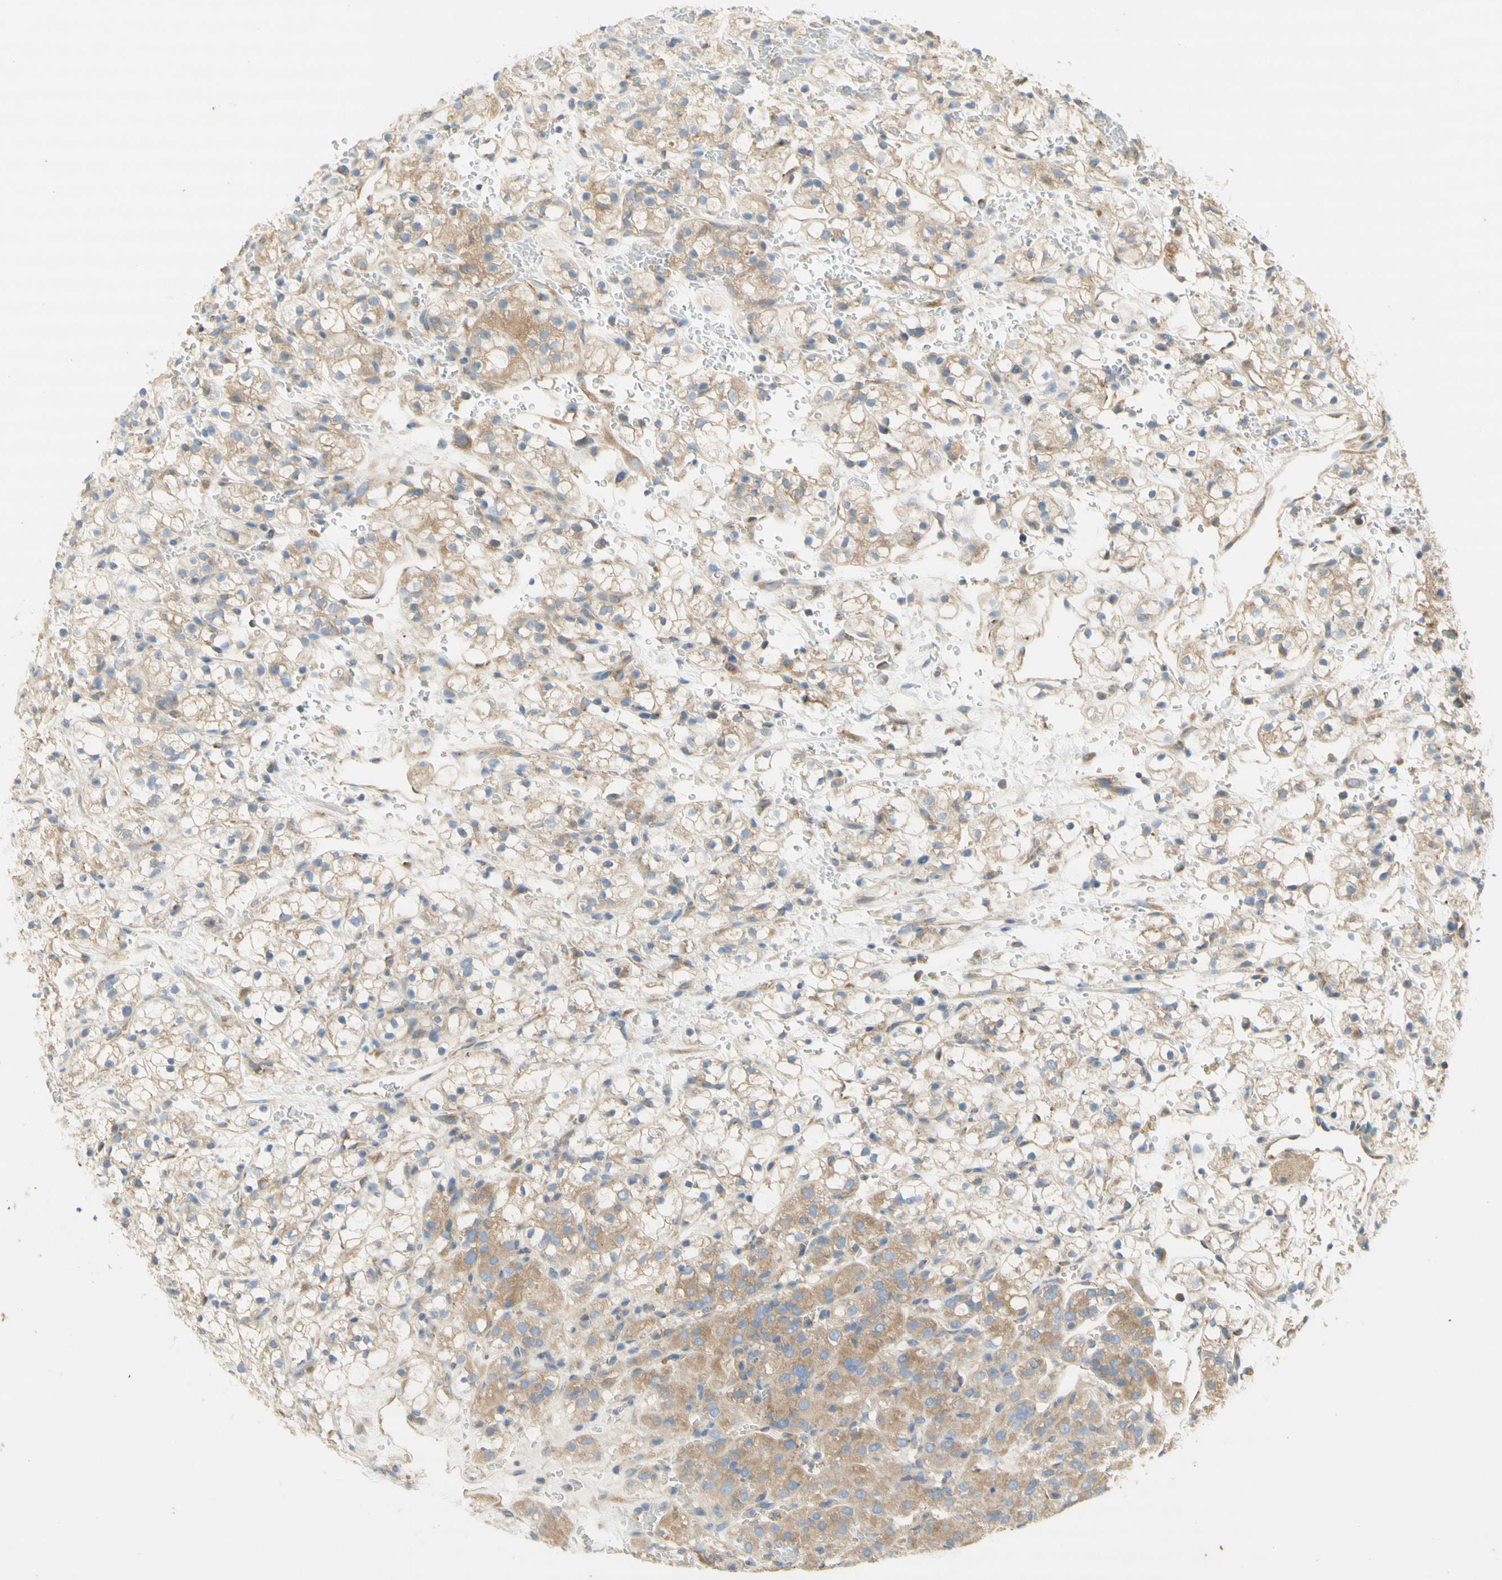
{"staining": {"intensity": "moderate", "quantity": "25%-75%", "location": "cytoplasmic/membranous"}, "tissue": "renal cancer", "cell_type": "Tumor cells", "image_type": "cancer", "snomed": [{"axis": "morphology", "description": "Adenocarcinoma, NOS"}, {"axis": "topography", "description": "Kidney"}], "caption": "Human renal cancer (adenocarcinoma) stained with a brown dye shows moderate cytoplasmic/membranous positive staining in about 25%-75% of tumor cells.", "gene": "DYNC1H1", "patient": {"sex": "male", "age": 61}}